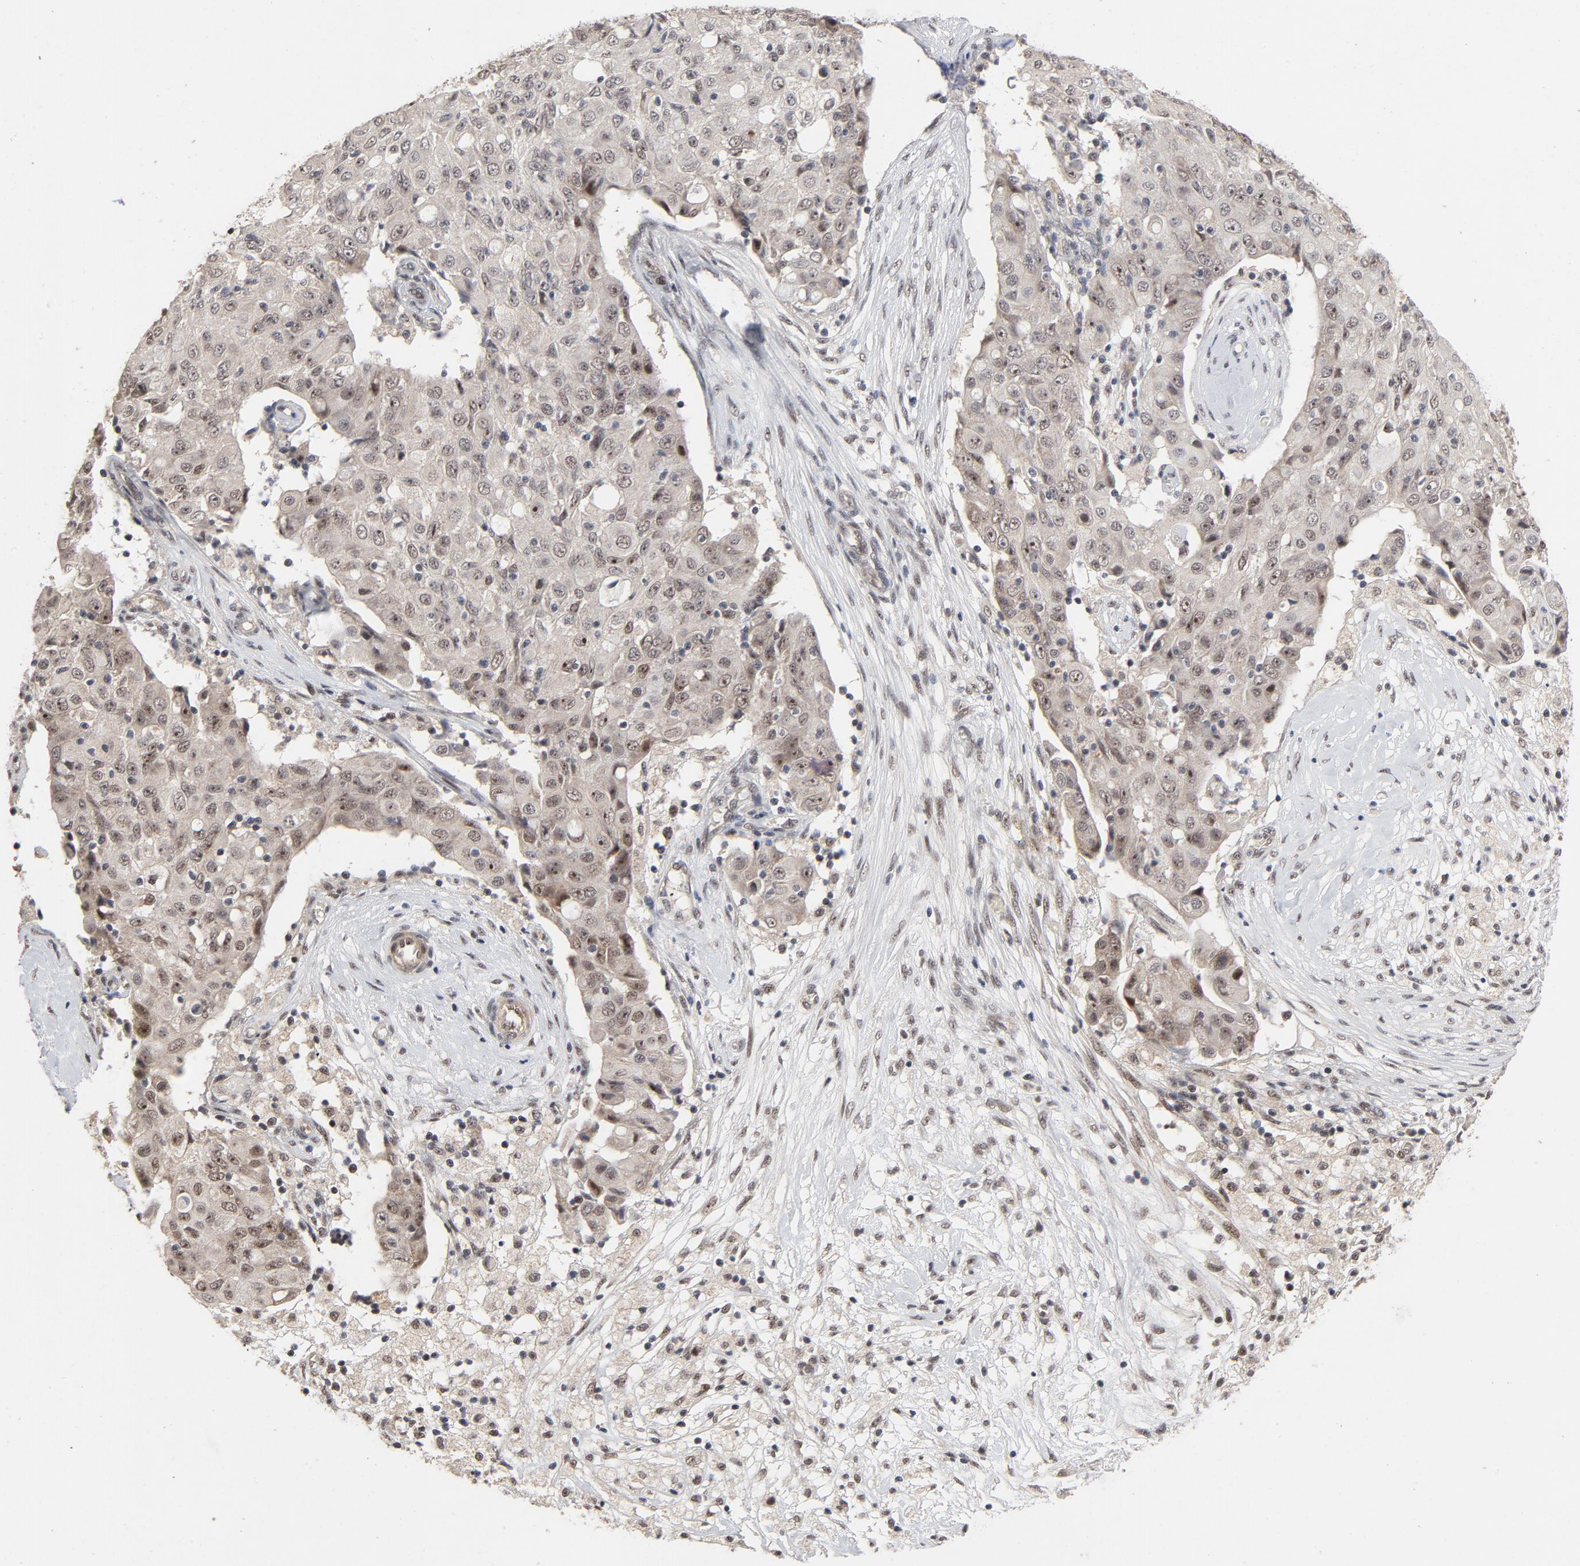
{"staining": {"intensity": "weak", "quantity": "25%-75%", "location": "nuclear"}, "tissue": "ovarian cancer", "cell_type": "Tumor cells", "image_type": "cancer", "snomed": [{"axis": "morphology", "description": "Carcinoma, endometroid"}, {"axis": "topography", "description": "Ovary"}], "caption": "Ovarian endometroid carcinoma tissue exhibits weak nuclear positivity in approximately 25%-75% of tumor cells", "gene": "ZKSCAN8", "patient": {"sex": "female", "age": 42}}